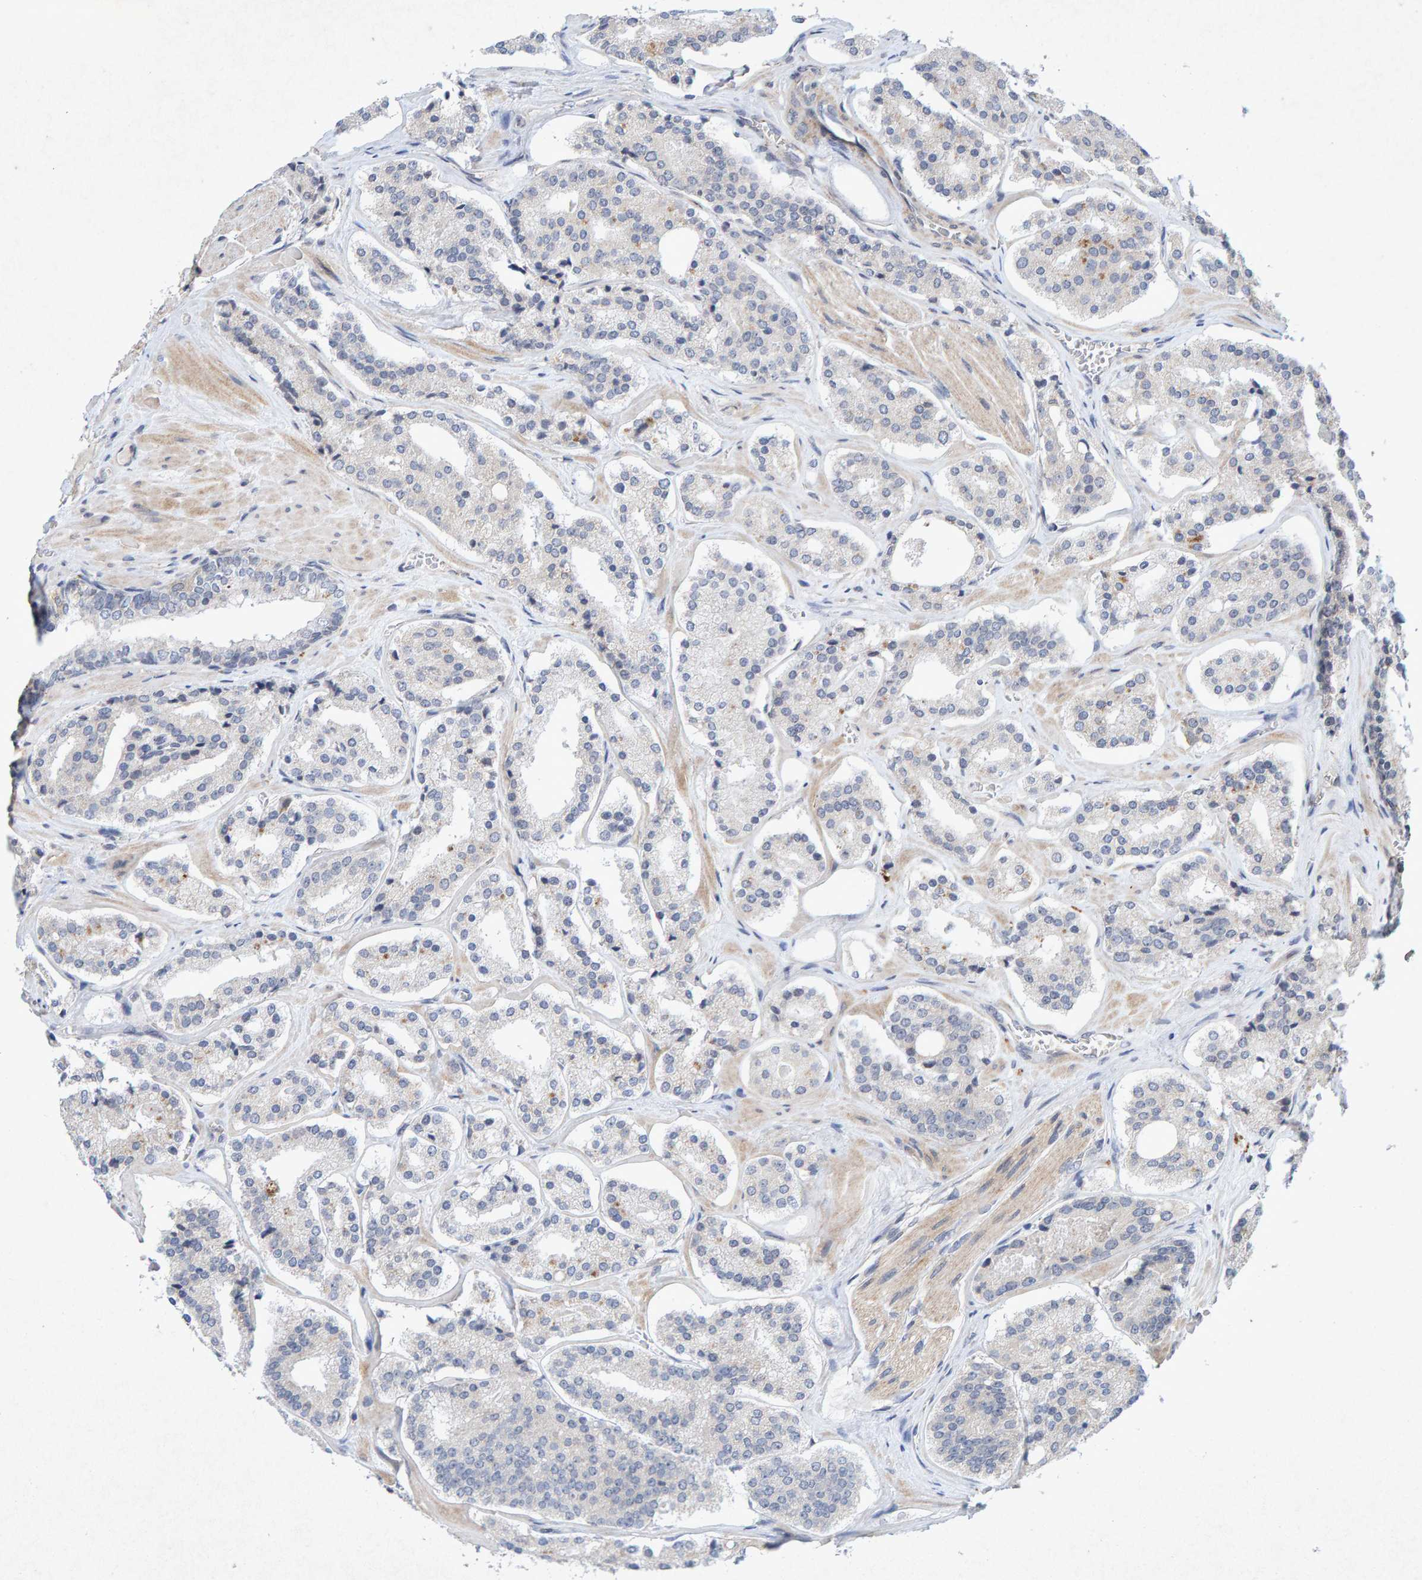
{"staining": {"intensity": "negative", "quantity": "none", "location": "none"}, "tissue": "prostate cancer", "cell_type": "Tumor cells", "image_type": "cancer", "snomed": [{"axis": "morphology", "description": "Adenocarcinoma, High grade"}, {"axis": "topography", "description": "Prostate"}], "caption": "This is an immunohistochemistry histopathology image of prostate cancer (adenocarcinoma (high-grade)). There is no positivity in tumor cells.", "gene": "CDH2", "patient": {"sex": "male", "age": 60}}